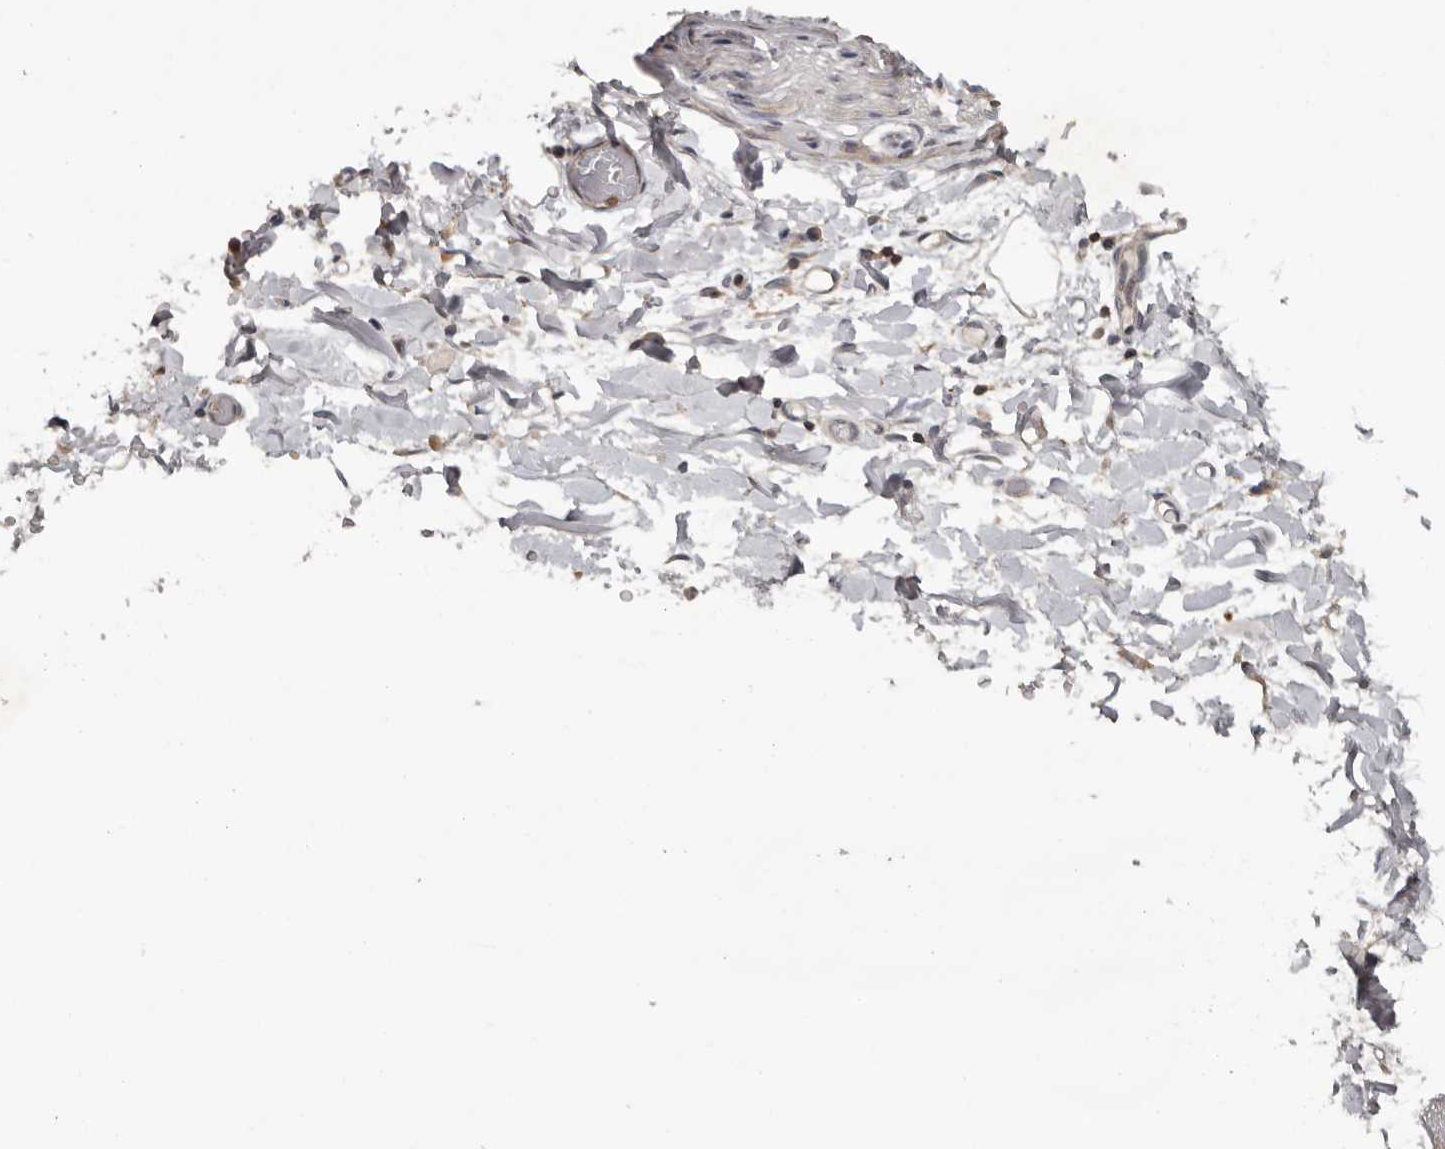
{"staining": {"intensity": "negative", "quantity": "none", "location": "none"}, "tissue": "adipose tissue", "cell_type": "Adipocytes", "image_type": "normal", "snomed": [{"axis": "morphology", "description": "Normal tissue, NOS"}, {"axis": "morphology", "description": "Adenocarcinoma, NOS"}, {"axis": "topography", "description": "Esophagus"}], "caption": "A high-resolution photomicrograph shows immunohistochemistry (IHC) staining of unremarkable adipose tissue, which shows no significant positivity in adipocytes.", "gene": "ANKRD44", "patient": {"sex": "male", "age": 62}}